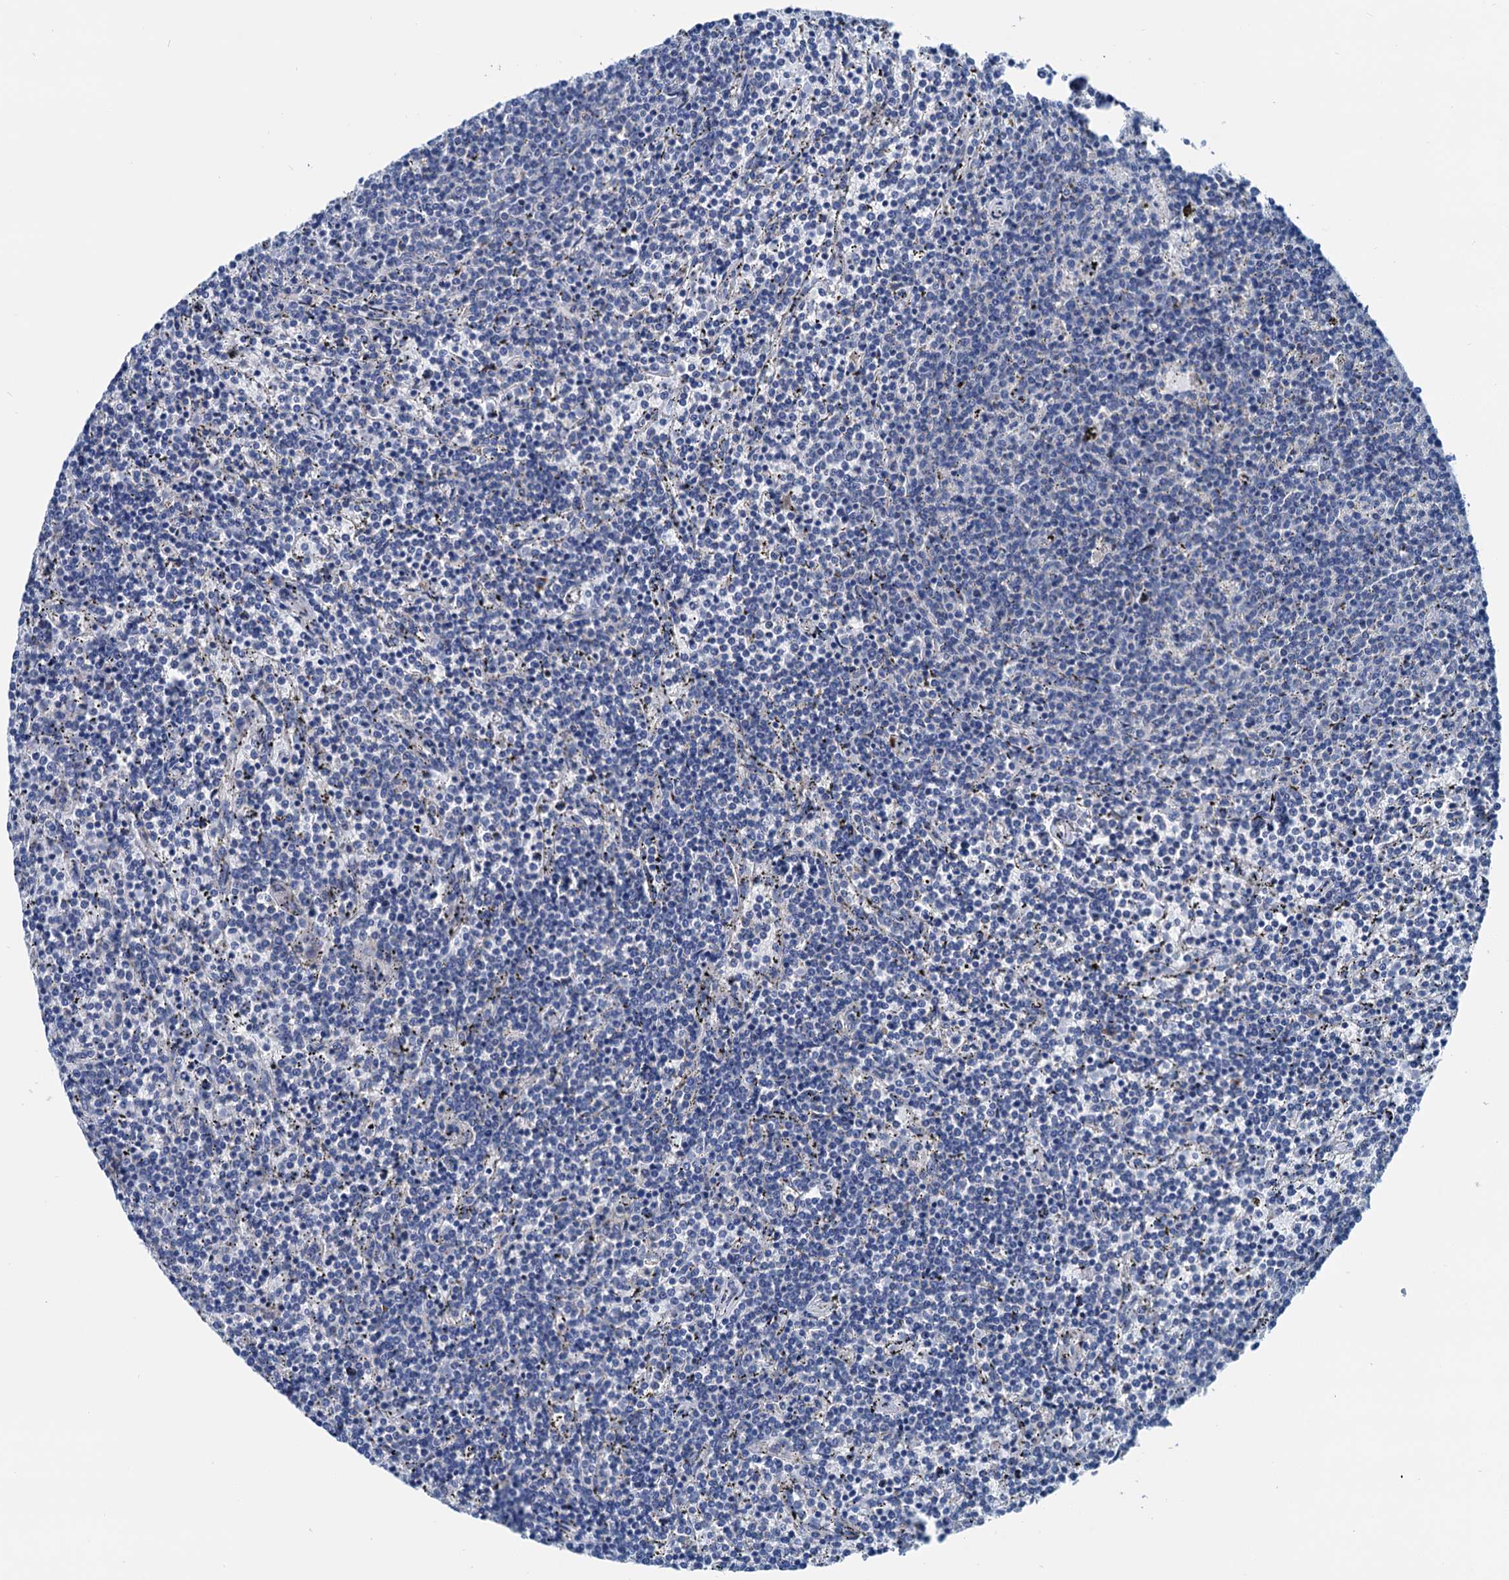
{"staining": {"intensity": "negative", "quantity": "none", "location": "none"}, "tissue": "lymphoma", "cell_type": "Tumor cells", "image_type": "cancer", "snomed": [{"axis": "morphology", "description": "Malignant lymphoma, non-Hodgkin's type, Low grade"}, {"axis": "topography", "description": "Spleen"}], "caption": "A histopathology image of human low-grade malignant lymphoma, non-Hodgkin's type is negative for staining in tumor cells. (DAB immunohistochemistry visualized using brightfield microscopy, high magnification).", "gene": "ELAC1", "patient": {"sex": "female", "age": 50}}